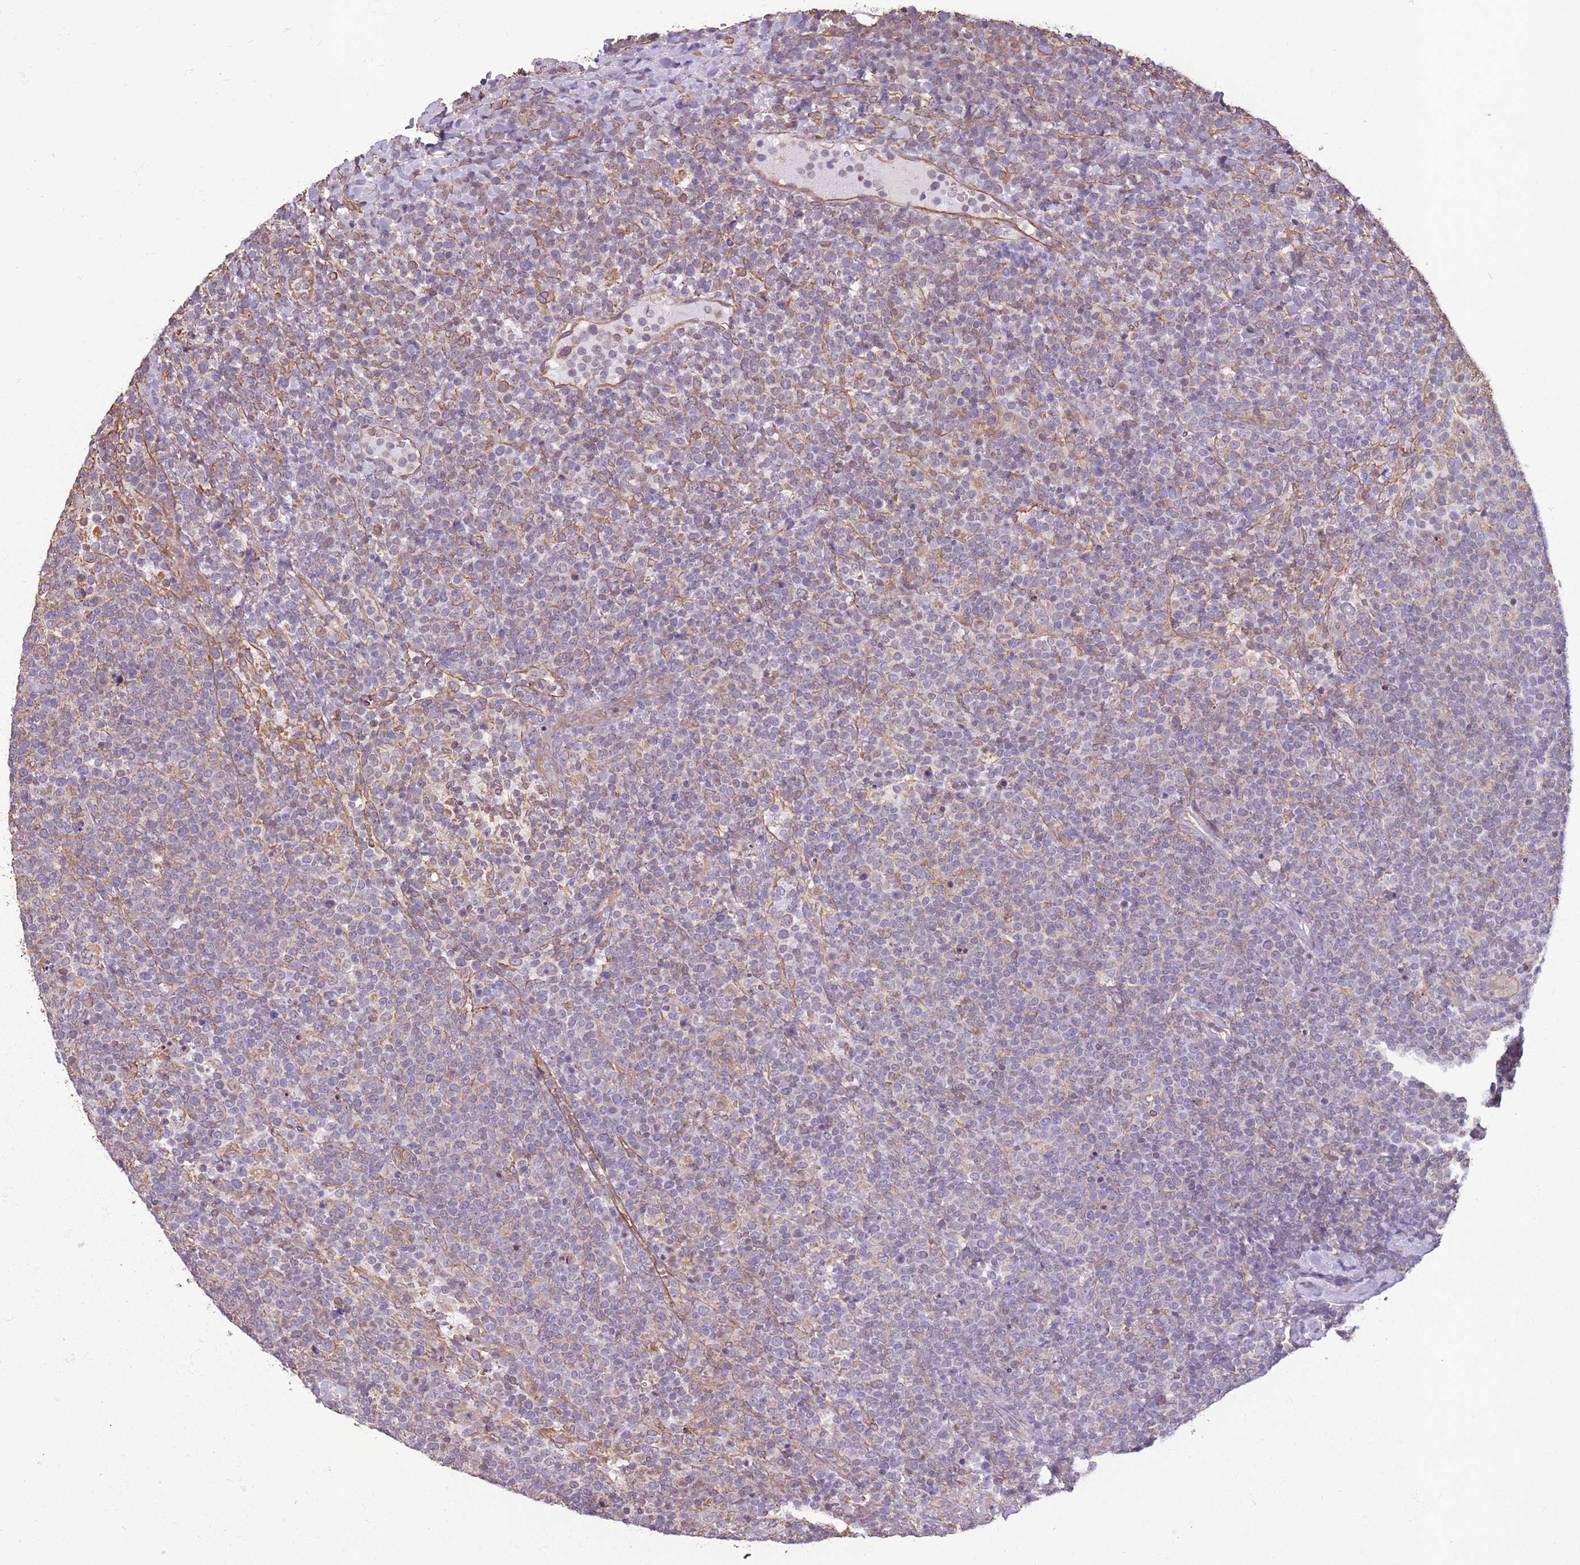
{"staining": {"intensity": "weak", "quantity": "<25%", "location": "cytoplasmic/membranous"}, "tissue": "lymphoma", "cell_type": "Tumor cells", "image_type": "cancer", "snomed": [{"axis": "morphology", "description": "Malignant lymphoma, non-Hodgkin's type, High grade"}, {"axis": "topography", "description": "Lymph node"}], "caption": "Immunohistochemical staining of human lymphoma displays no significant expression in tumor cells. The staining is performed using DAB (3,3'-diaminobenzidine) brown chromogen with nuclei counter-stained in using hematoxylin.", "gene": "ADD1", "patient": {"sex": "male", "age": 61}}